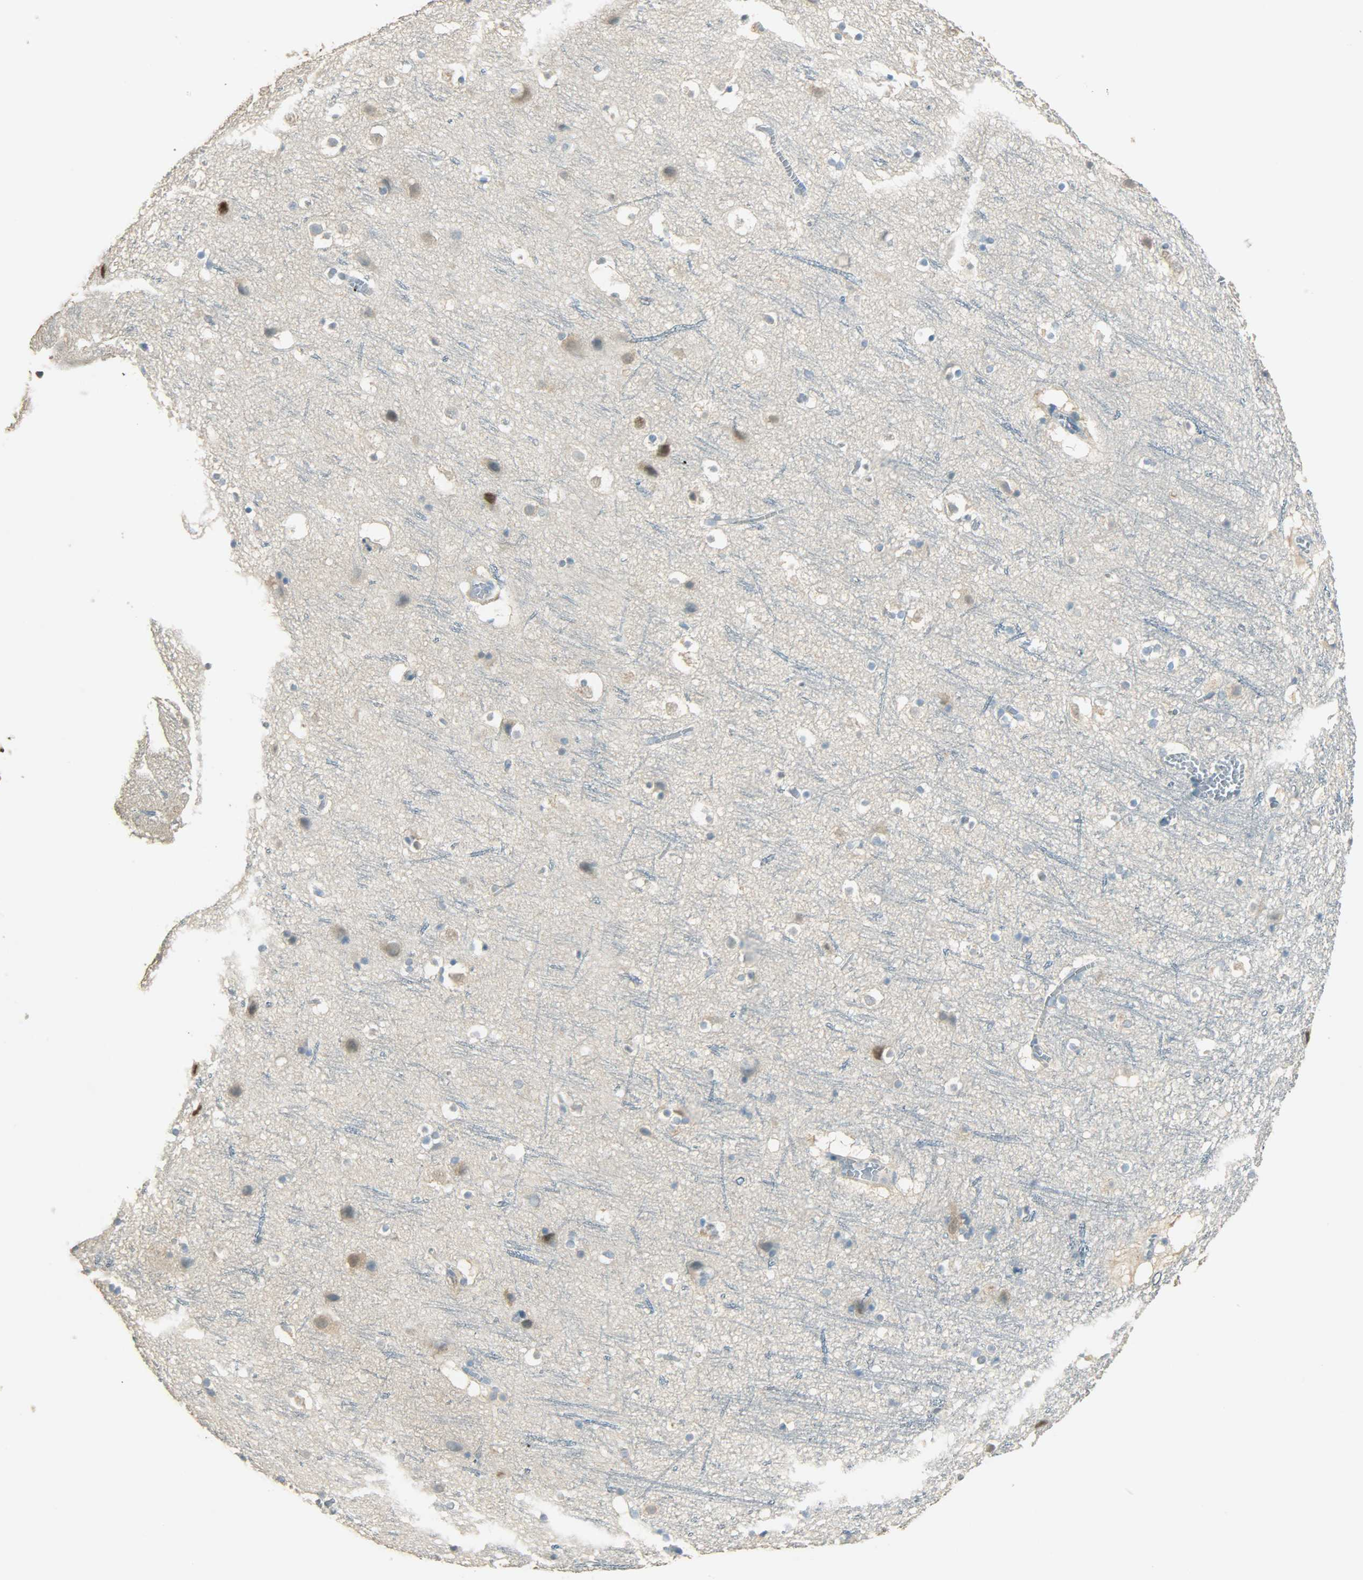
{"staining": {"intensity": "negative", "quantity": "none", "location": "none"}, "tissue": "cerebral cortex", "cell_type": "Endothelial cells", "image_type": "normal", "snomed": [{"axis": "morphology", "description": "Normal tissue, NOS"}, {"axis": "topography", "description": "Cerebral cortex"}], "caption": "Protein analysis of unremarkable cerebral cortex displays no significant expression in endothelial cells. (DAB immunohistochemistry visualized using brightfield microscopy, high magnification).", "gene": "PRMT5", "patient": {"sex": "male", "age": 45}}